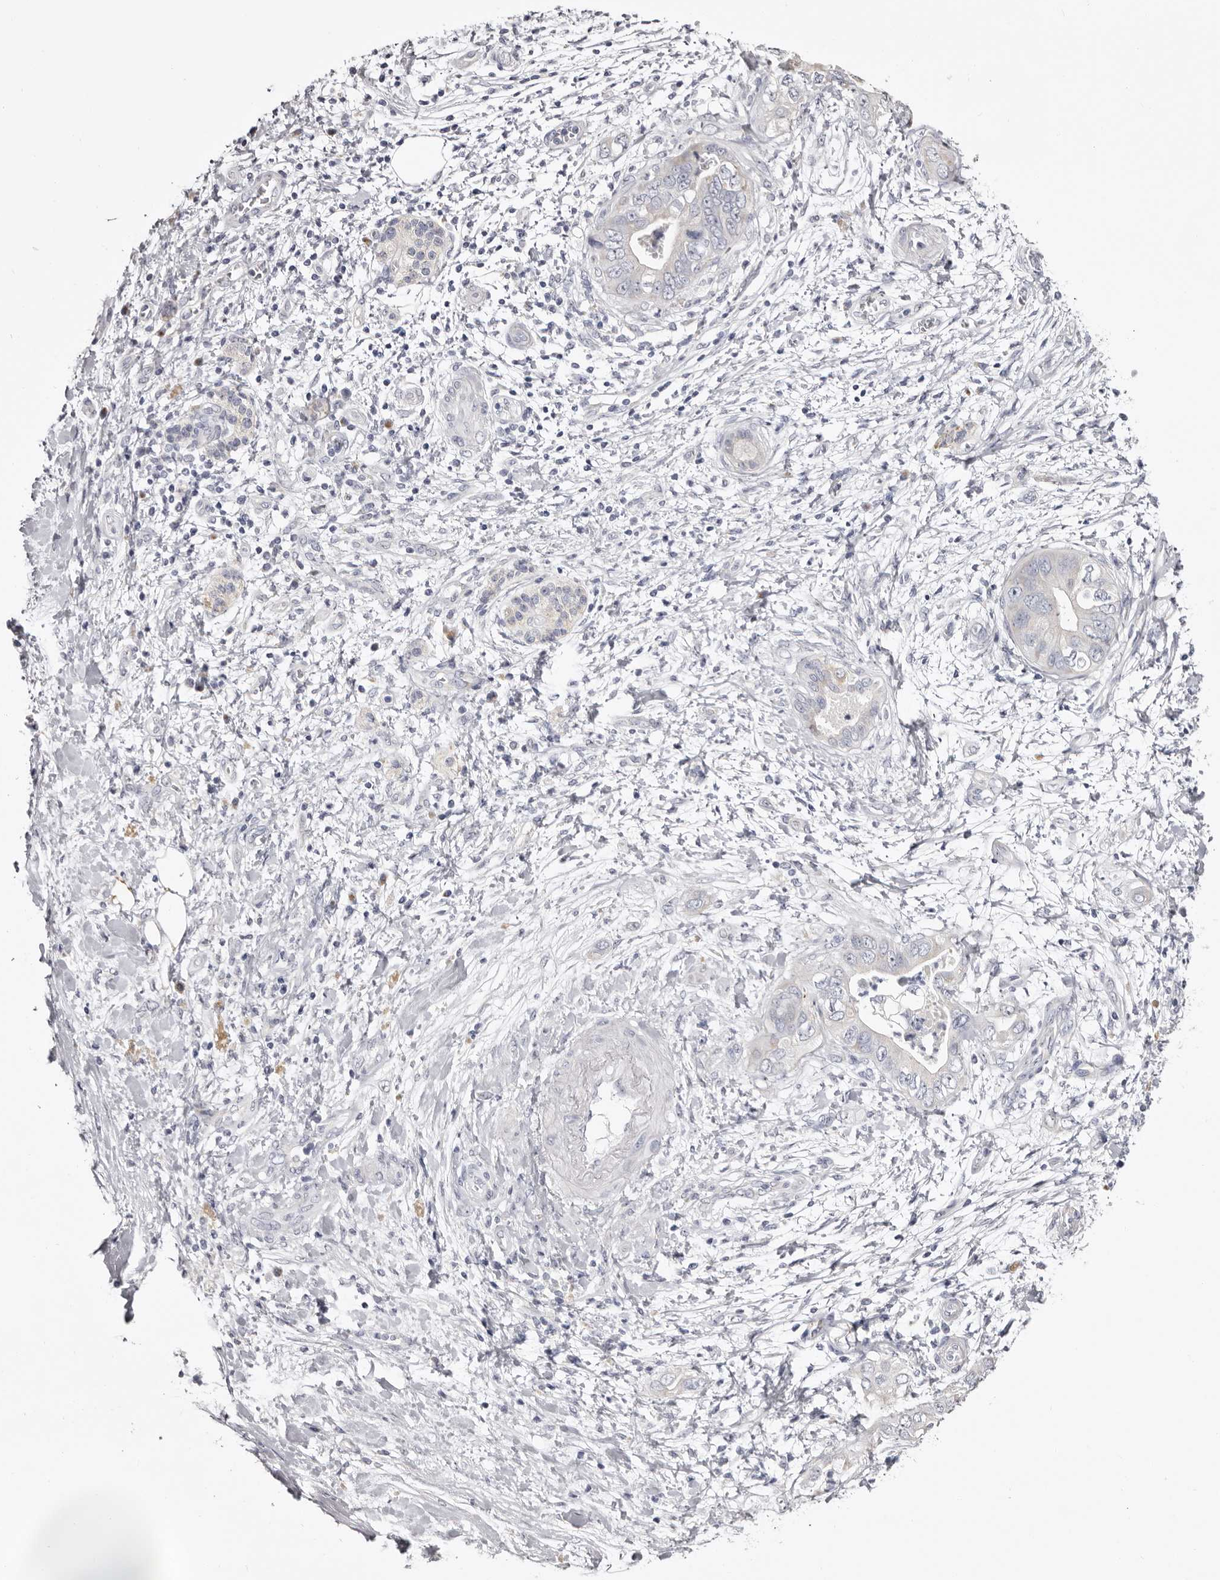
{"staining": {"intensity": "negative", "quantity": "none", "location": "none"}, "tissue": "pancreatic cancer", "cell_type": "Tumor cells", "image_type": "cancer", "snomed": [{"axis": "morphology", "description": "Adenocarcinoma, NOS"}, {"axis": "topography", "description": "Pancreas"}], "caption": "Protein analysis of adenocarcinoma (pancreatic) demonstrates no significant positivity in tumor cells.", "gene": "CASQ1", "patient": {"sex": "female", "age": 78}}